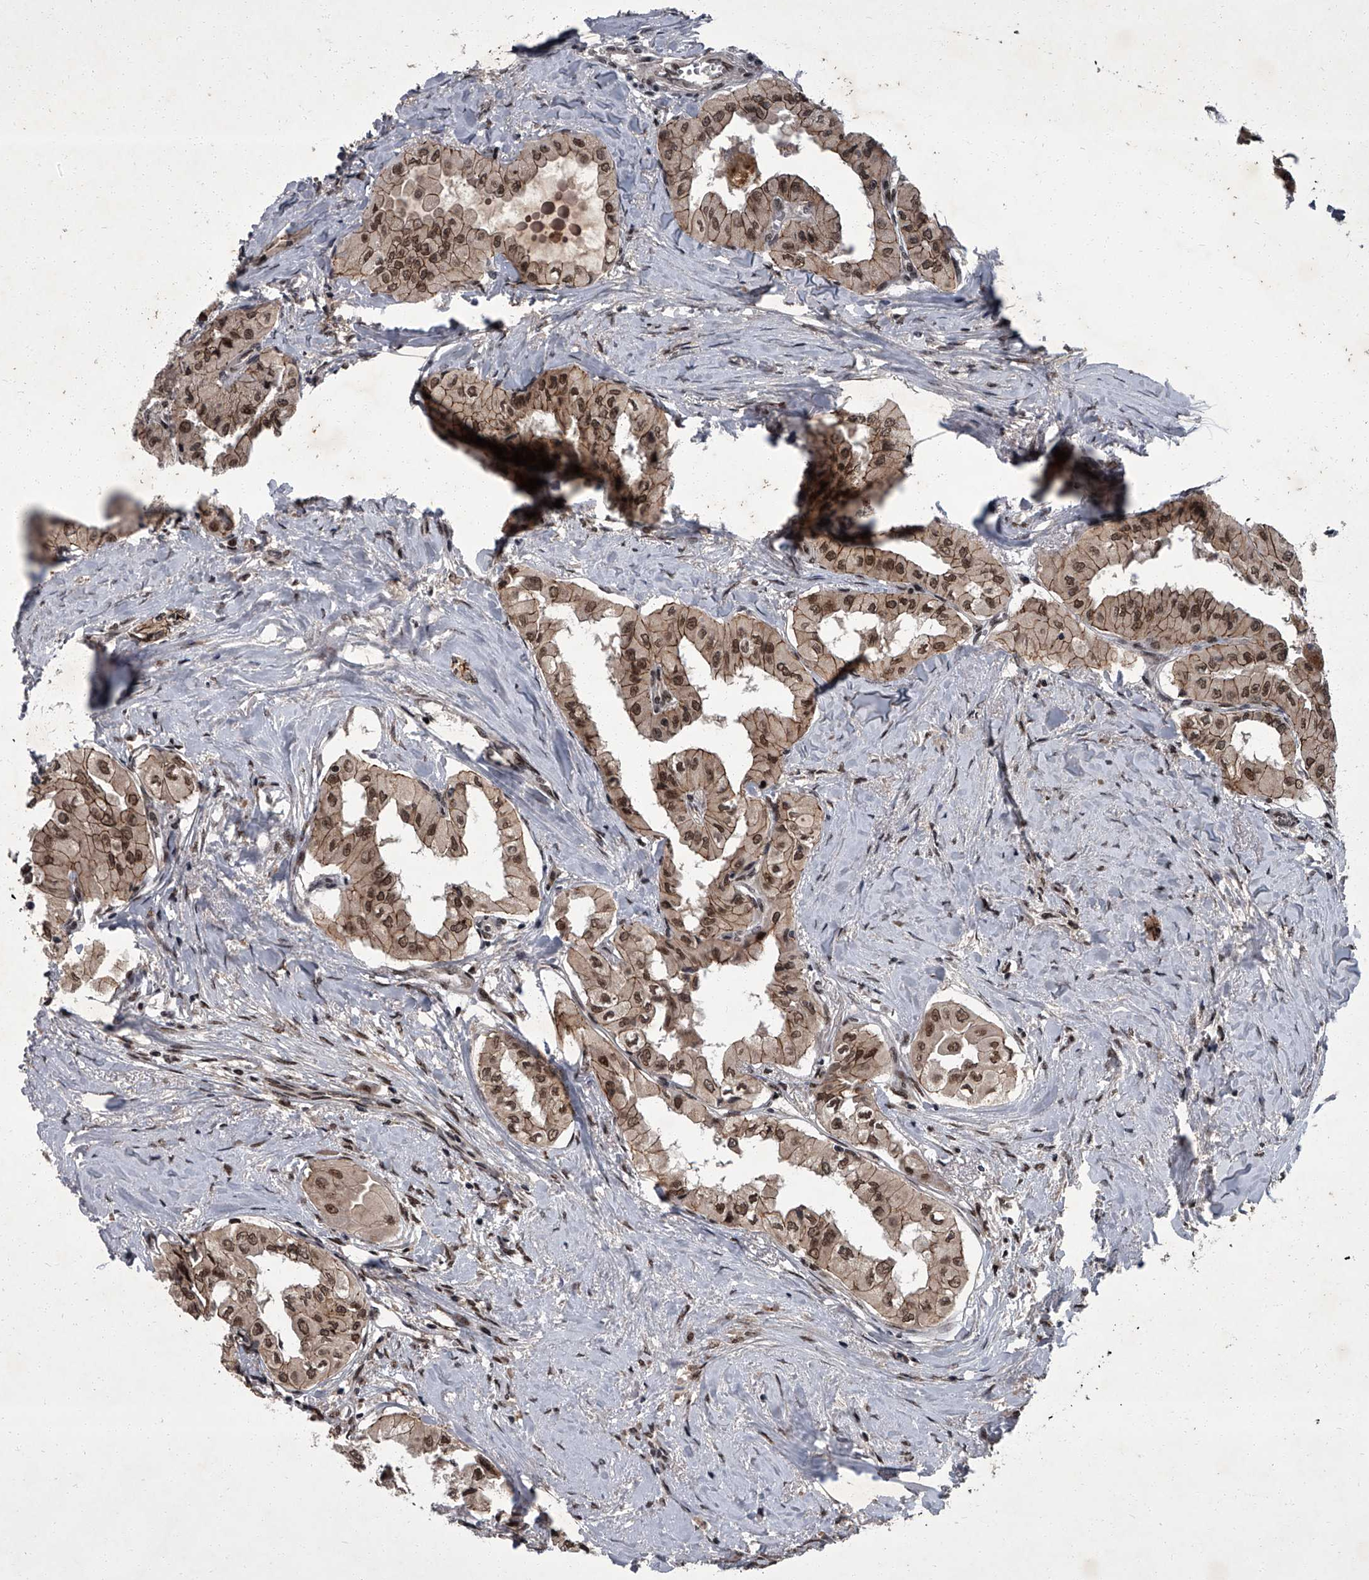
{"staining": {"intensity": "moderate", "quantity": ">75%", "location": "cytoplasmic/membranous,nuclear"}, "tissue": "thyroid cancer", "cell_type": "Tumor cells", "image_type": "cancer", "snomed": [{"axis": "morphology", "description": "Papillary adenocarcinoma, NOS"}, {"axis": "topography", "description": "Thyroid gland"}], "caption": "Immunohistochemistry image of thyroid papillary adenocarcinoma stained for a protein (brown), which reveals medium levels of moderate cytoplasmic/membranous and nuclear staining in approximately >75% of tumor cells.", "gene": "ZNF518B", "patient": {"sex": "female", "age": 59}}